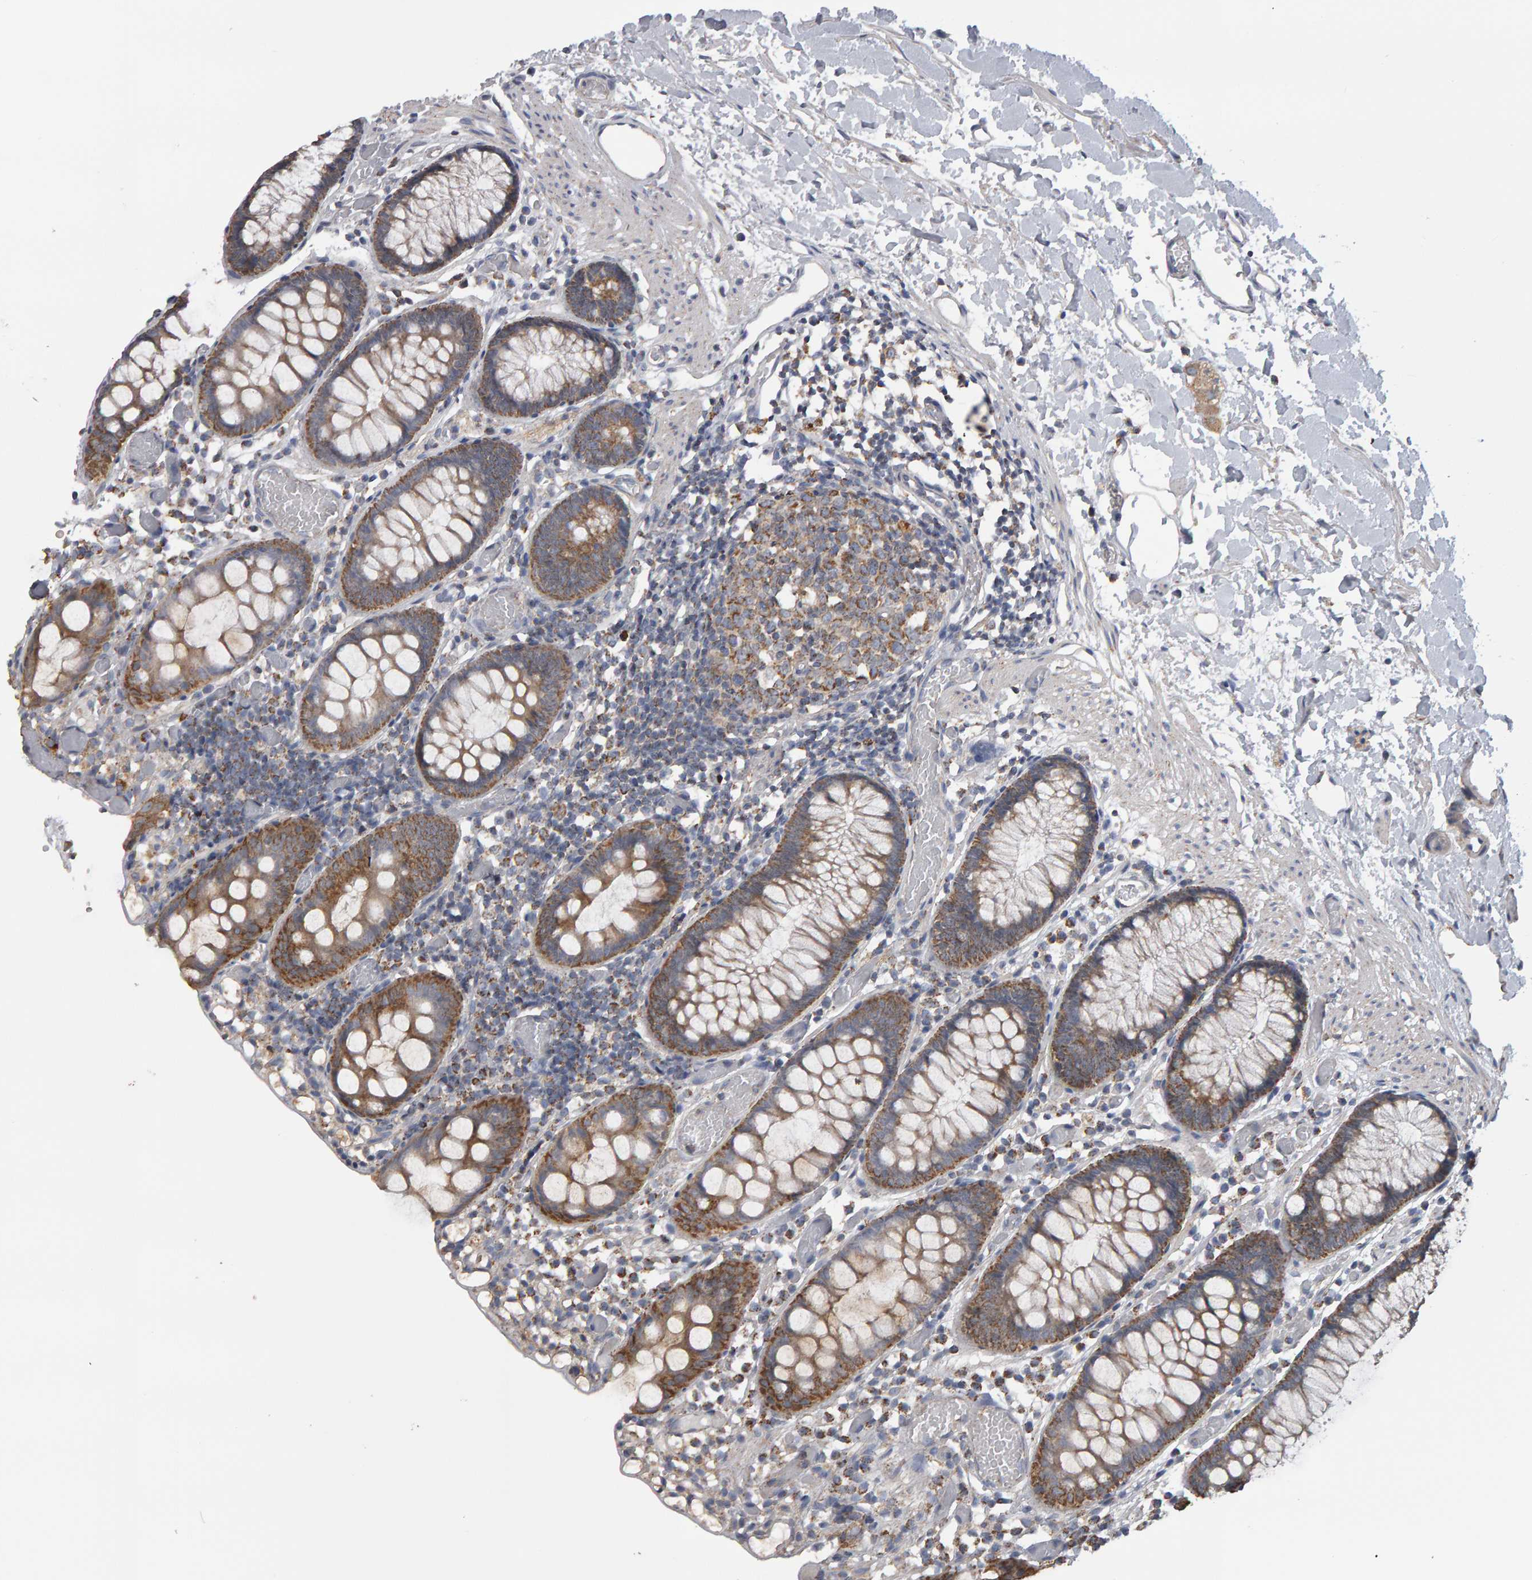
{"staining": {"intensity": "moderate", "quantity": ">75%", "location": "cytoplasmic/membranous"}, "tissue": "colon", "cell_type": "Endothelial cells", "image_type": "normal", "snomed": [{"axis": "morphology", "description": "Normal tissue, NOS"}, {"axis": "topography", "description": "Colon"}], "caption": "Immunohistochemical staining of benign colon exhibits moderate cytoplasmic/membranous protein expression in about >75% of endothelial cells. The staining was performed using DAB to visualize the protein expression in brown, while the nuclei were stained in blue with hematoxylin (Magnification: 20x).", "gene": "TOM1L1", "patient": {"sex": "male", "age": 14}}